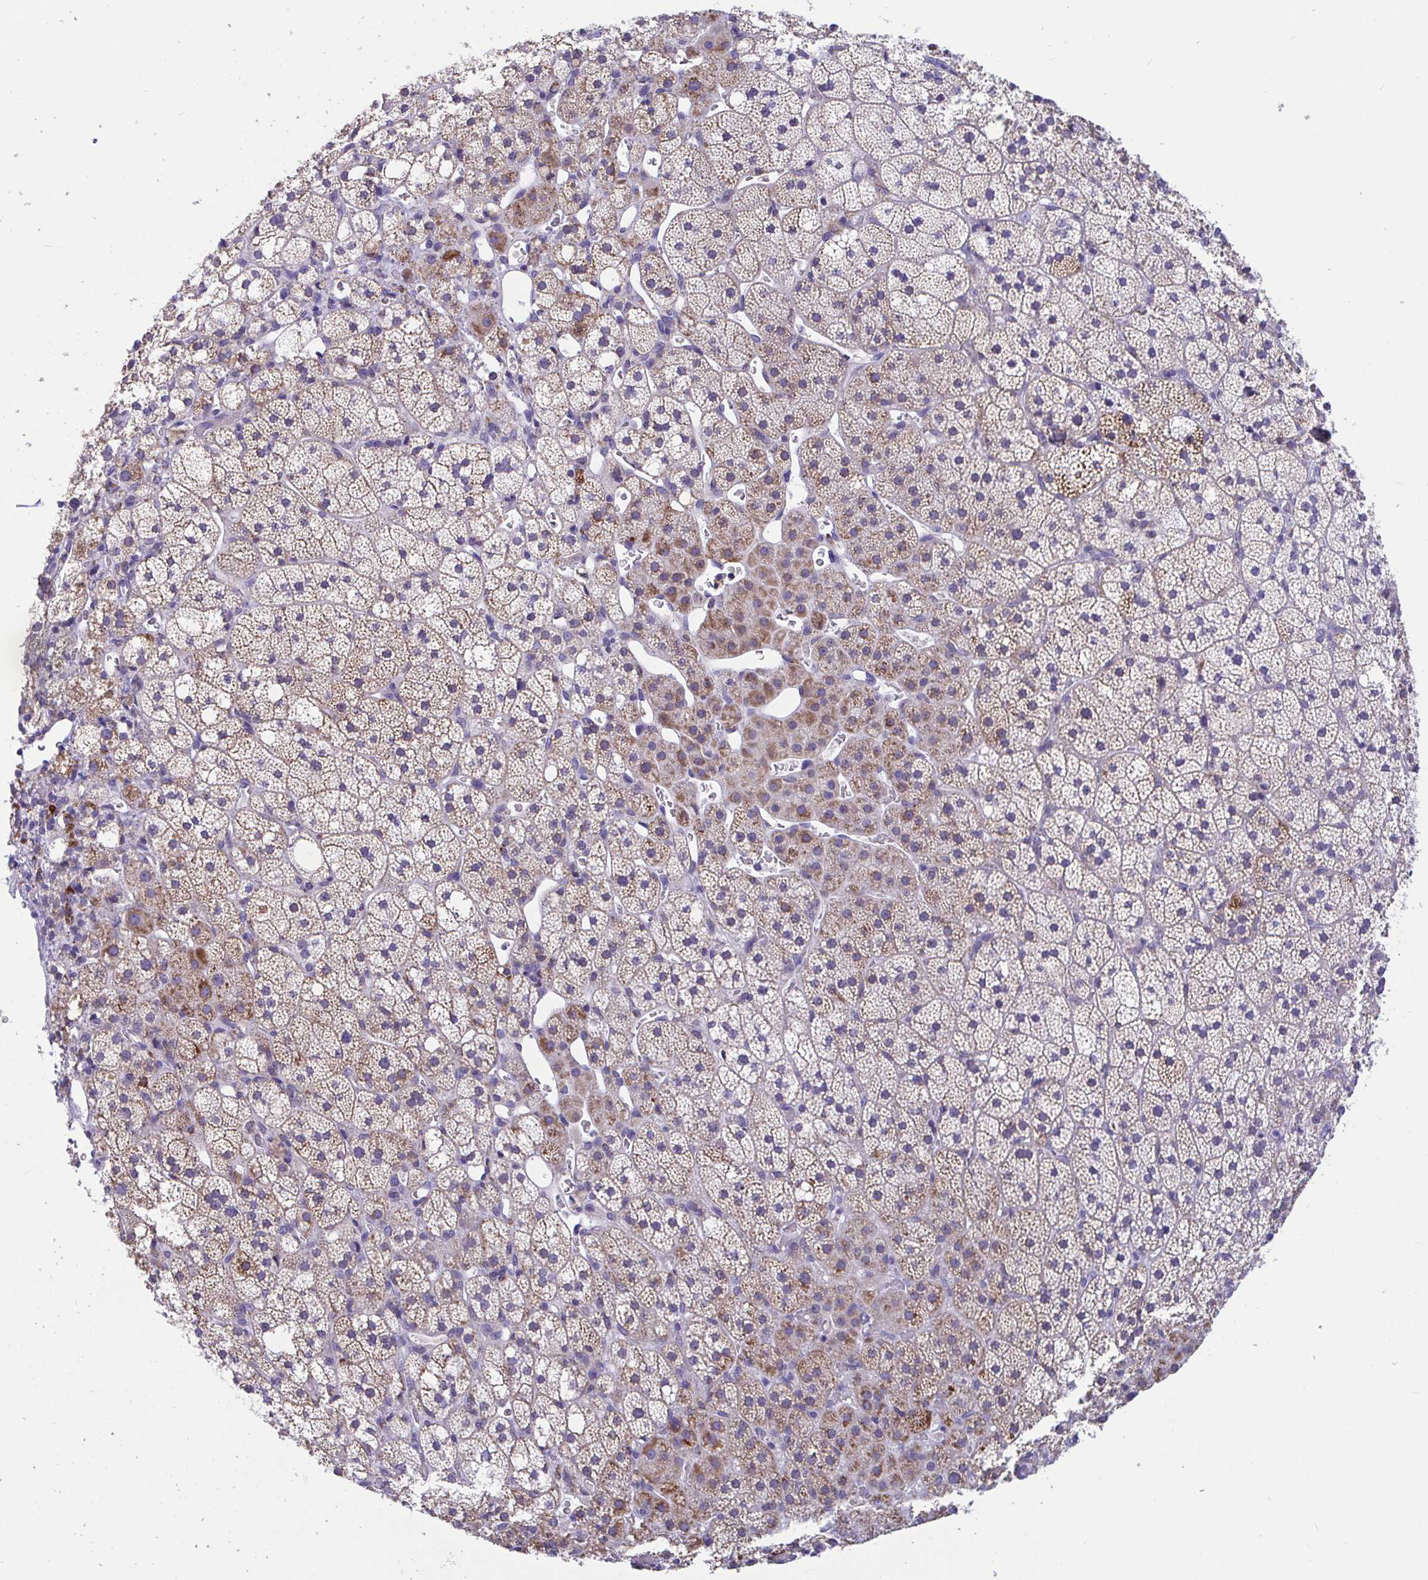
{"staining": {"intensity": "moderate", "quantity": ">75%", "location": "cytoplasmic/membranous"}, "tissue": "adrenal gland", "cell_type": "Glandular cells", "image_type": "normal", "snomed": [{"axis": "morphology", "description": "Normal tissue, NOS"}, {"axis": "topography", "description": "Adrenal gland"}], "caption": "IHC (DAB (3,3'-diaminobenzidine)) staining of unremarkable human adrenal gland reveals moderate cytoplasmic/membranous protein staining in about >75% of glandular cells.", "gene": "OR13A1", "patient": {"sex": "male", "age": 53}}